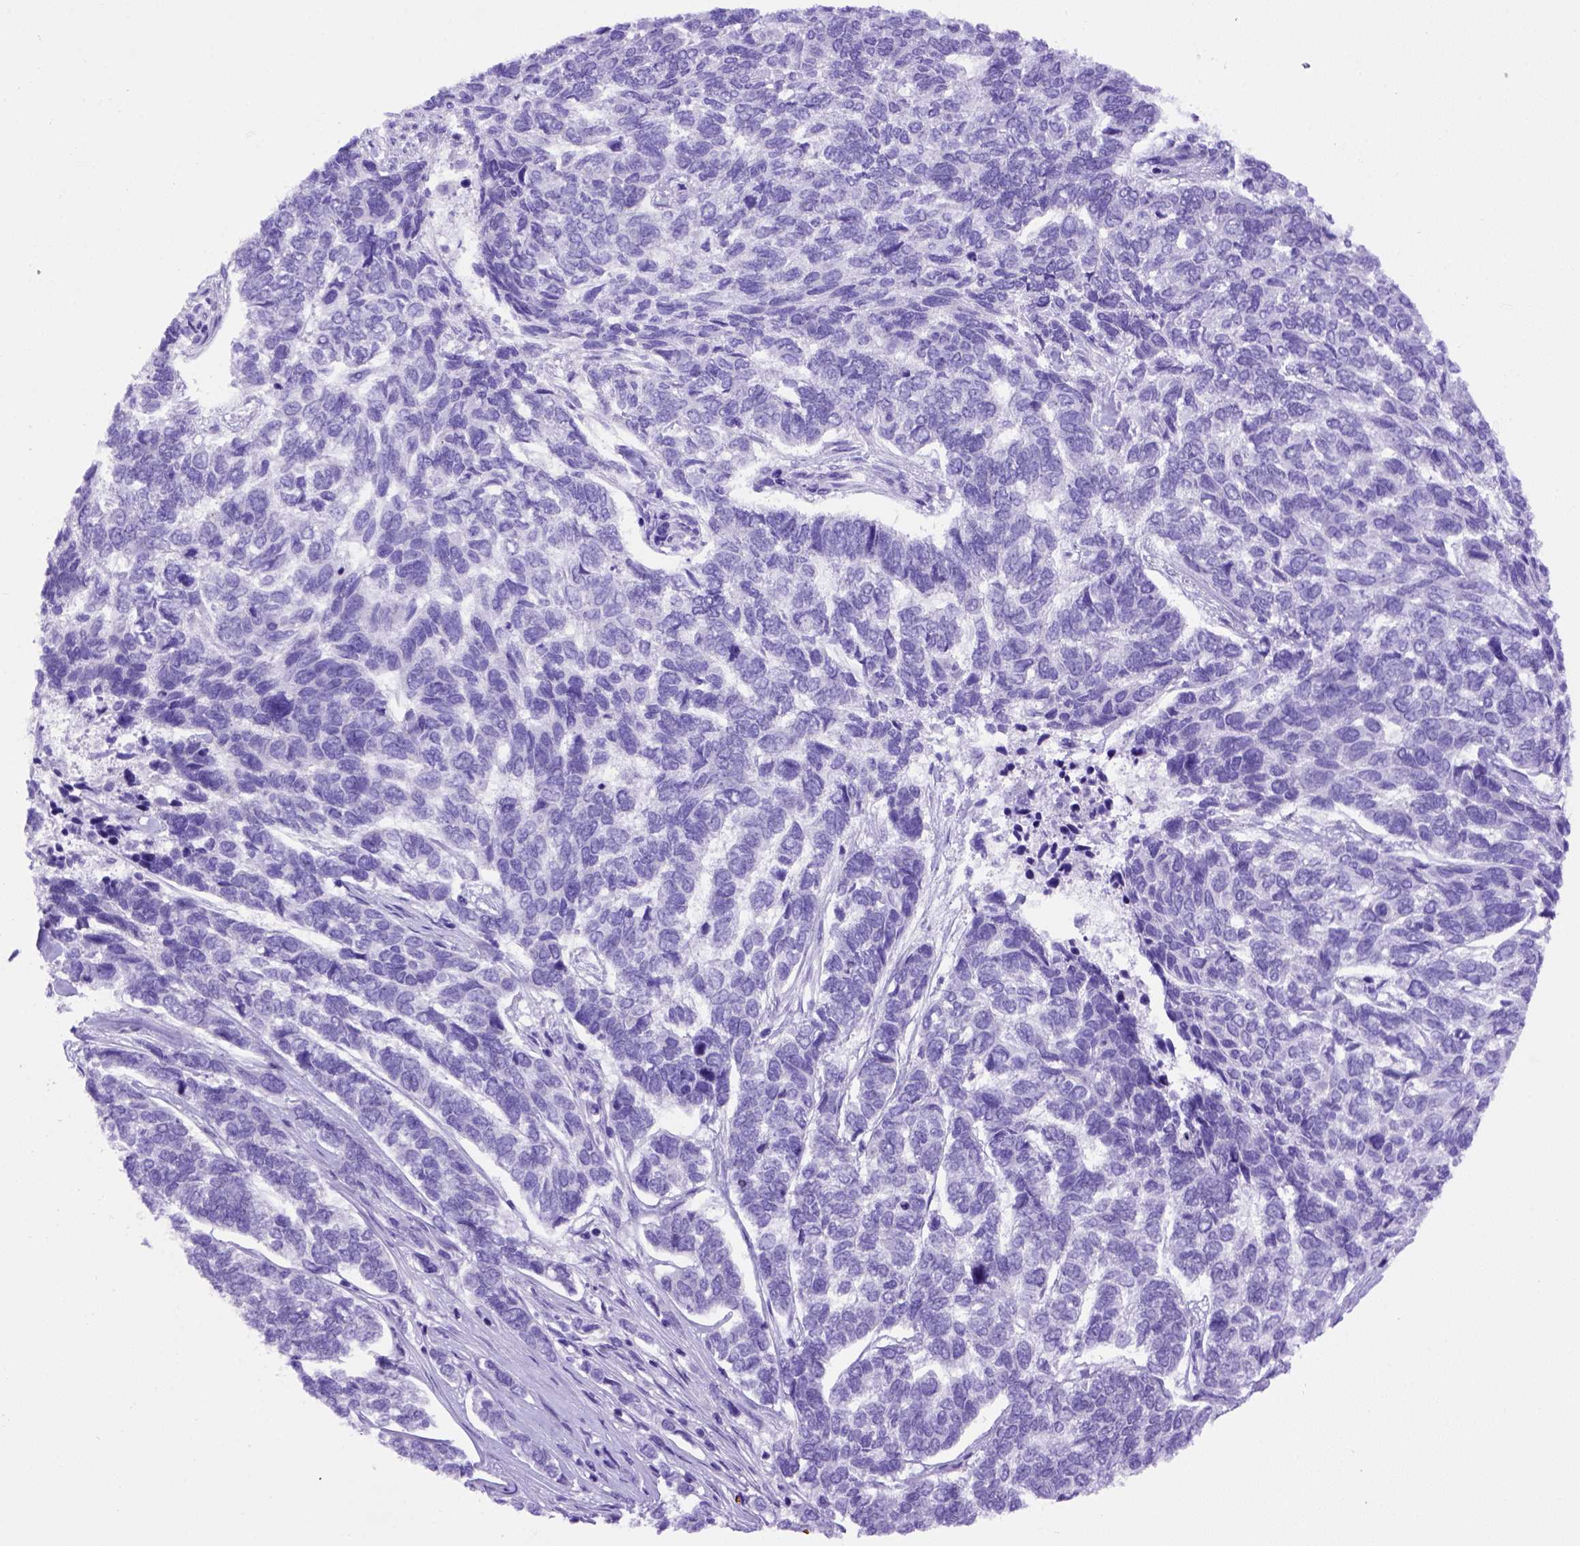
{"staining": {"intensity": "negative", "quantity": "none", "location": "none"}, "tissue": "skin cancer", "cell_type": "Tumor cells", "image_type": "cancer", "snomed": [{"axis": "morphology", "description": "Basal cell carcinoma"}, {"axis": "topography", "description": "Skin"}], "caption": "There is no significant staining in tumor cells of skin basal cell carcinoma.", "gene": "FOXI1", "patient": {"sex": "female", "age": 65}}